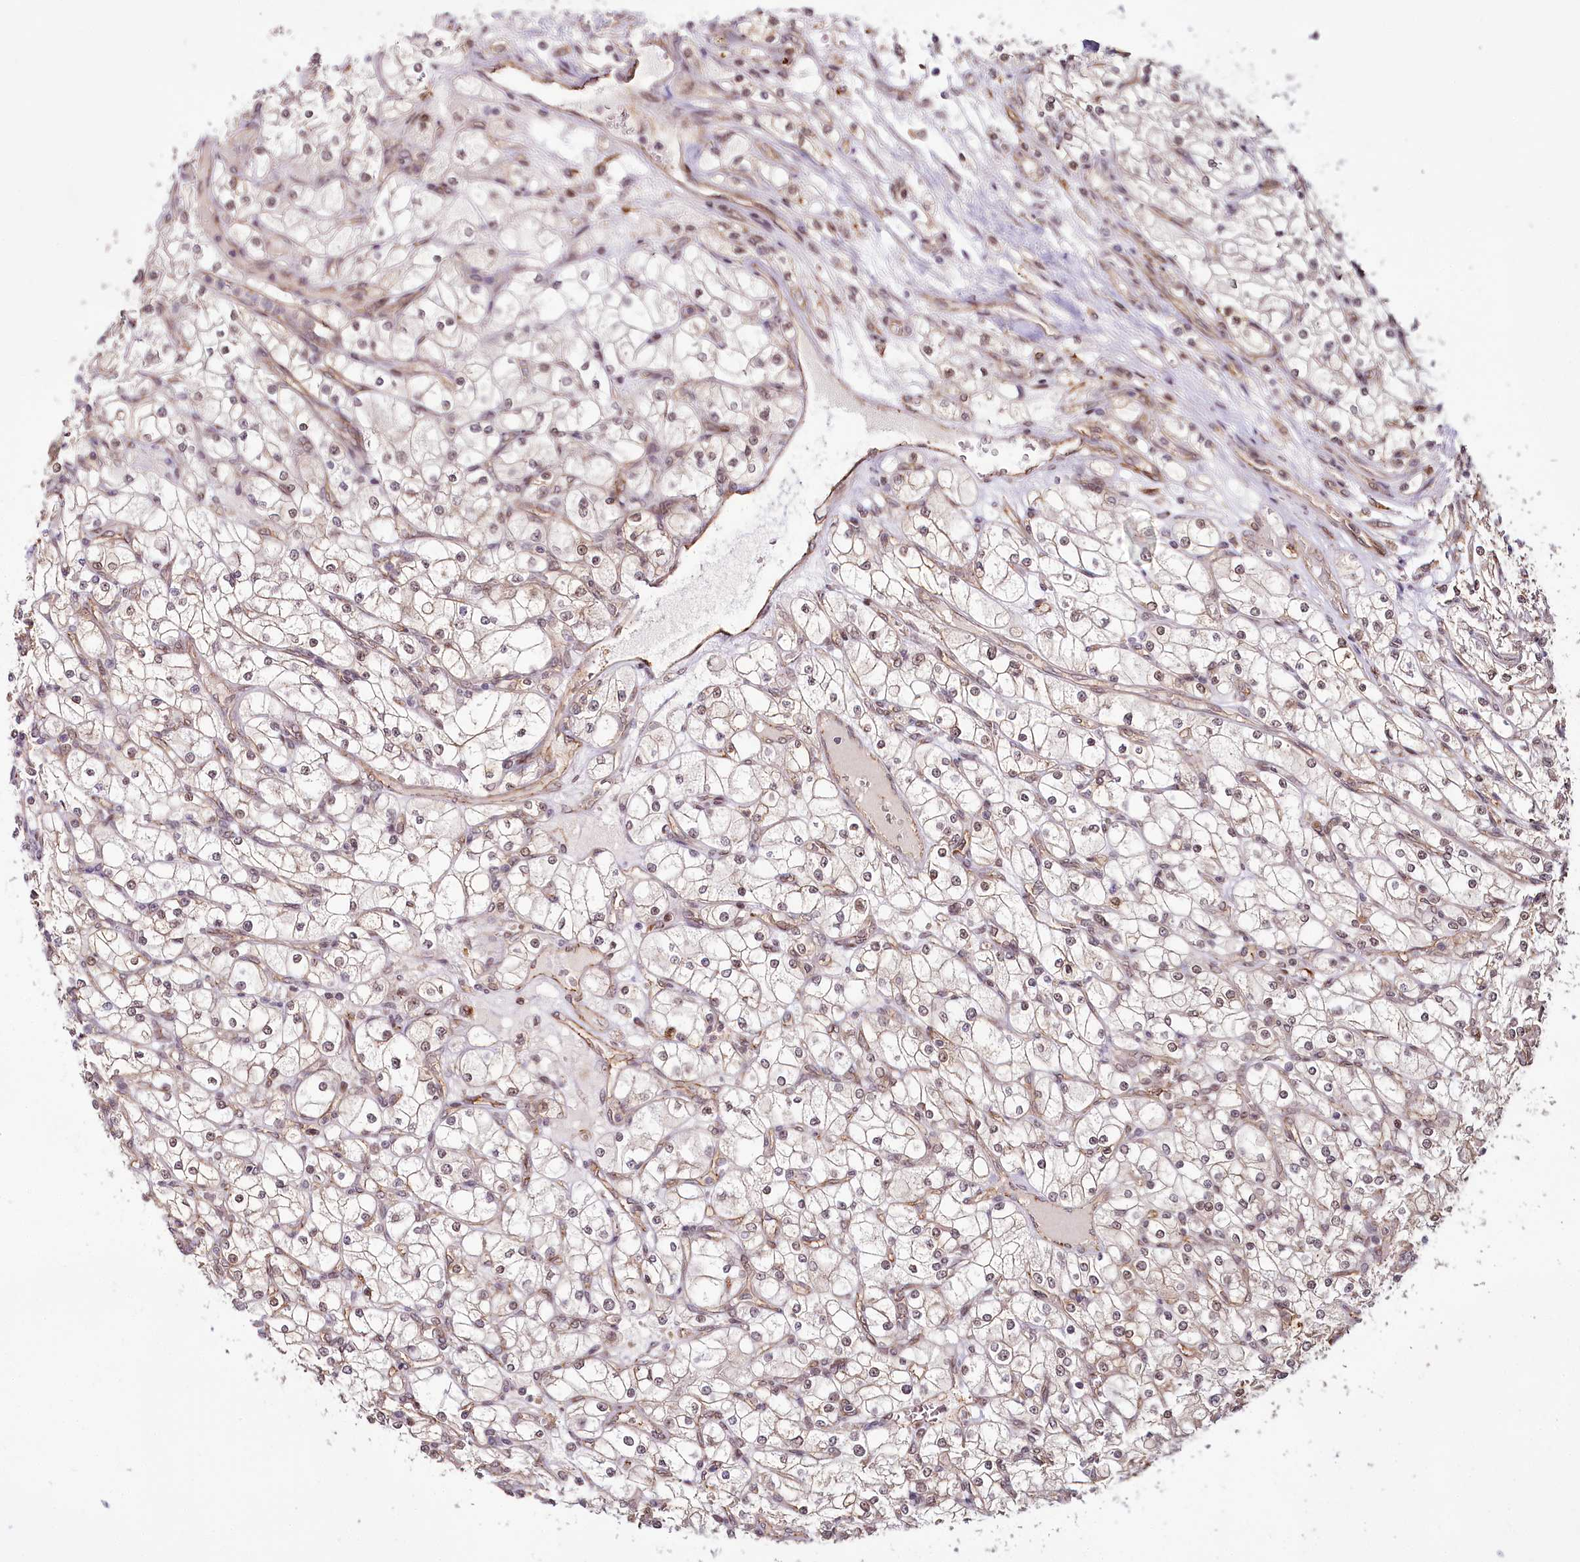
{"staining": {"intensity": "weak", "quantity": "25%-75%", "location": "nuclear"}, "tissue": "renal cancer", "cell_type": "Tumor cells", "image_type": "cancer", "snomed": [{"axis": "morphology", "description": "Adenocarcinoma, NOS"}, {"axis": "topography", "description": "Kidney"}], "caption": "This image reveals IHC staining of human renal adenocarcinoma, with low weak nuclear positivity in about 25%-75% of tumor cells.", "gene": "ALKBH8", "patient": {"sex": "male", "age": 80}}